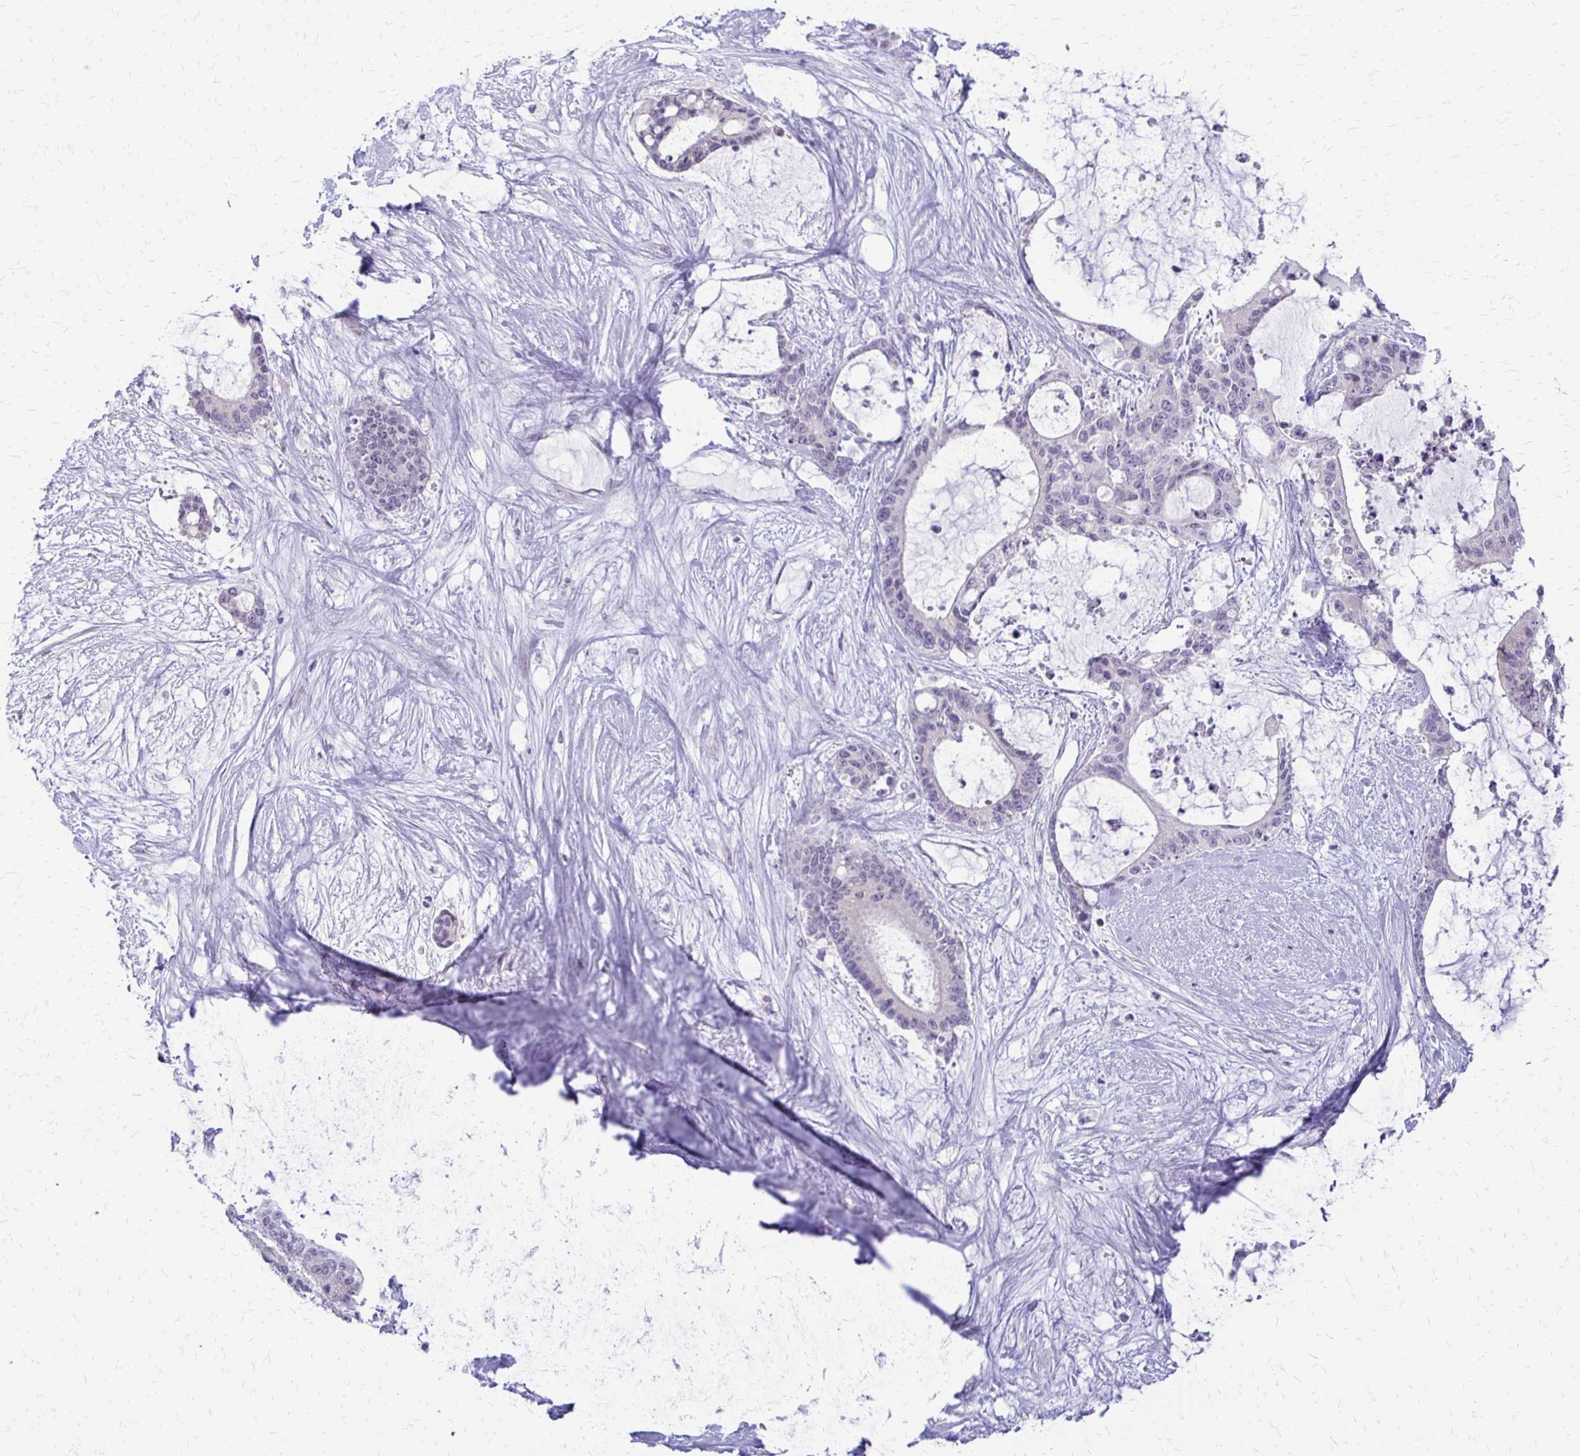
{"staining": {"intensity": "negative", "quantity": "none", "location": "none"}, "tissue": "liver cancer", "cell_type": "Tumor cells", "image_type": "cancer", "snomed": [{"axis": "morphology", "description": "Normal tissue, NOS"}, {"axis": "morphology", "description": "Cholangiocarcinoma"}, {"axis": "topography", "description": "Liver"}, {"axis": "topography", "description": "Peripheral nerve tissue"}], "caption": "This is an IHC micrograph of human cholangiocarcinoma (liver). There is no staining in tumor cells.", "gene": "EPYC", "patient": {"sex": "female", "age": 73}}